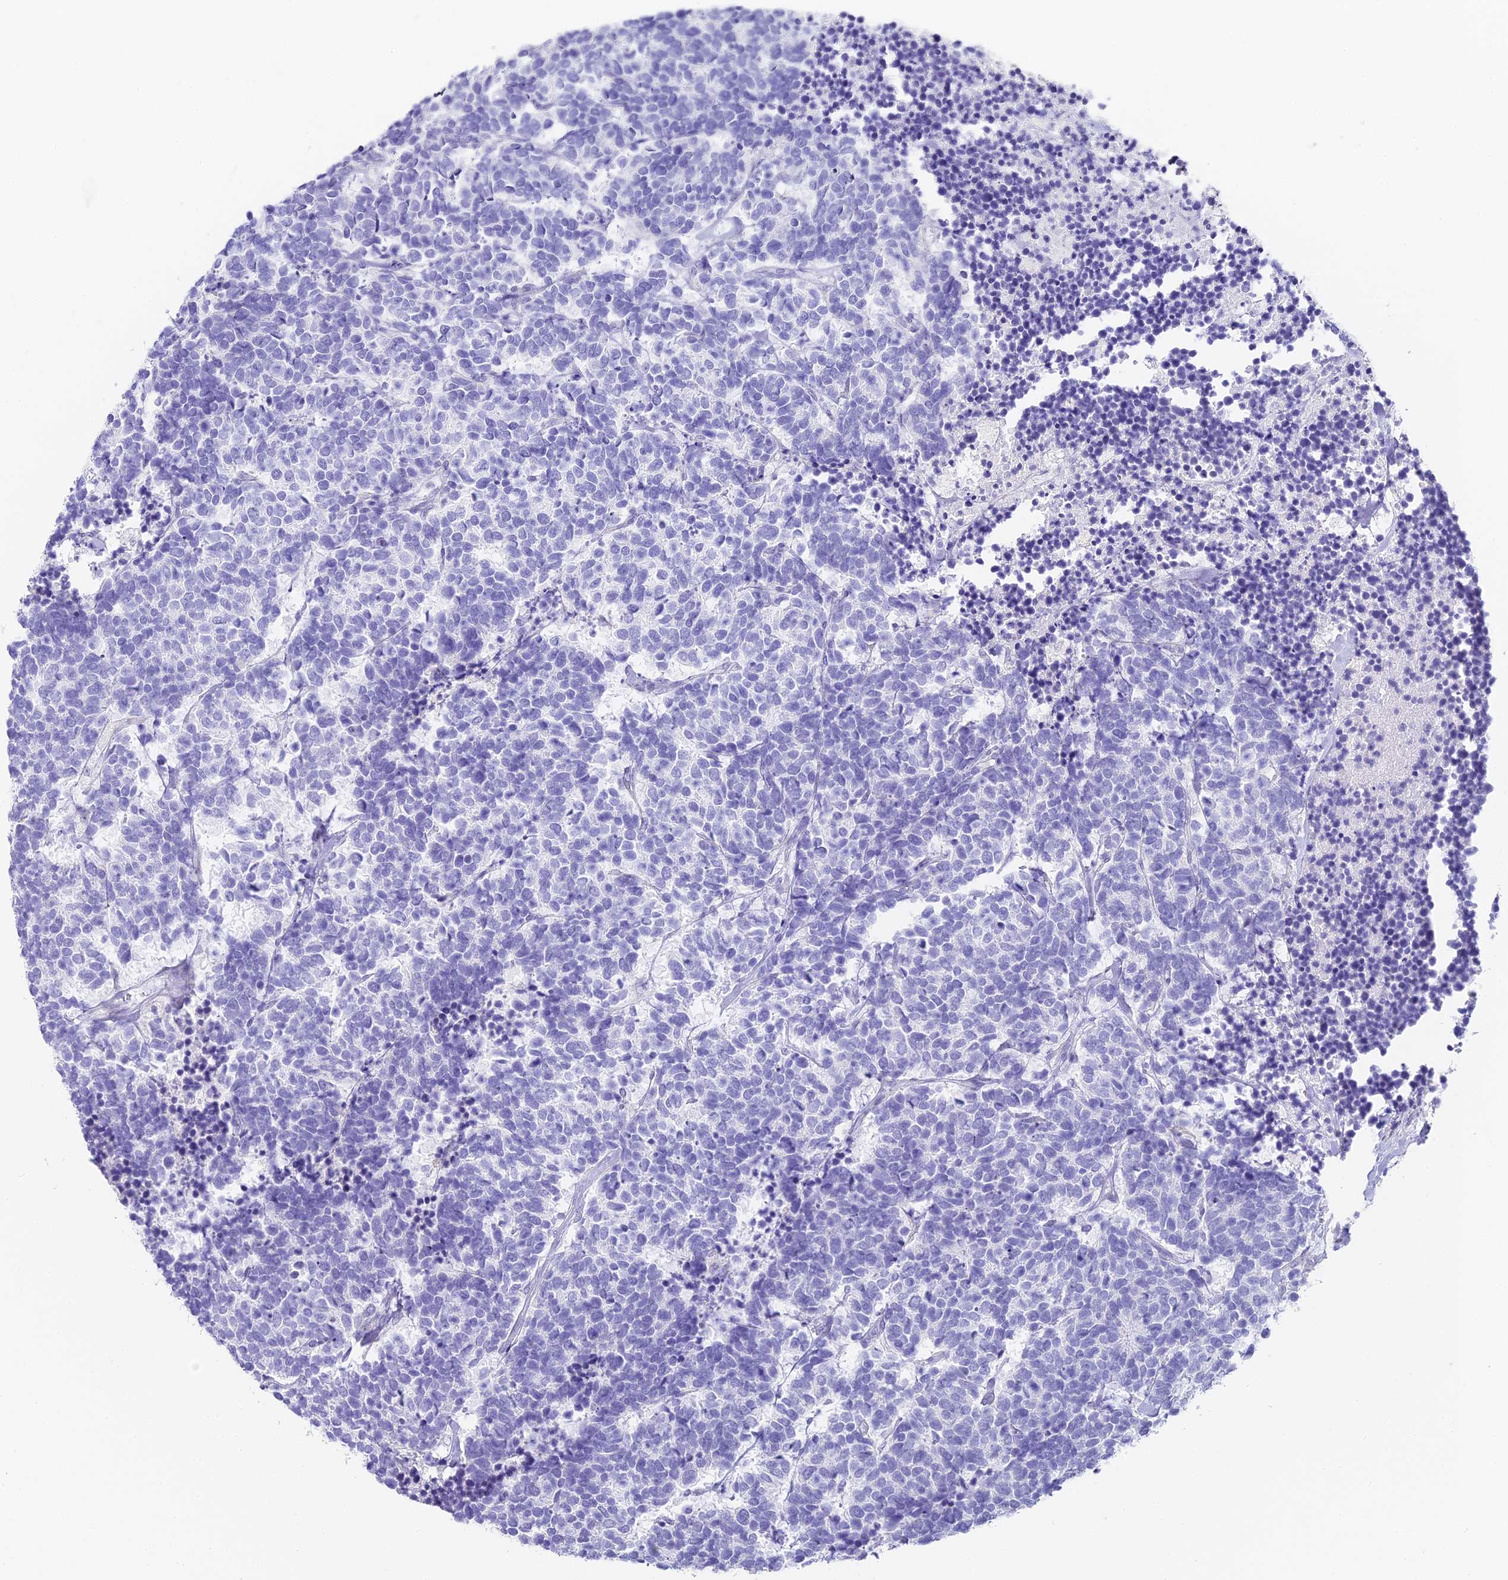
{"staining": {"intensity": "negative", "quantity": "none", "location": "none"}, "tissue": "carcinoid", "cell_type": "Tumor cells", "image_type": "cancer", "snomed": [{"axis": "morphology", "description": "Carcinoma, NOS"}, {"axis": "morphology", "description": "Carcinoid, malignant, NOS"}, {"axis": "topography", "description": "Urinary bladder"}], "caption": "Human carcinoma stained for a protein using immunohistochemistry exhibits no expression in tumor cells.", "gene": "ABHD14A-ACY1", "patient": {"sex": "male", "age": 57}}